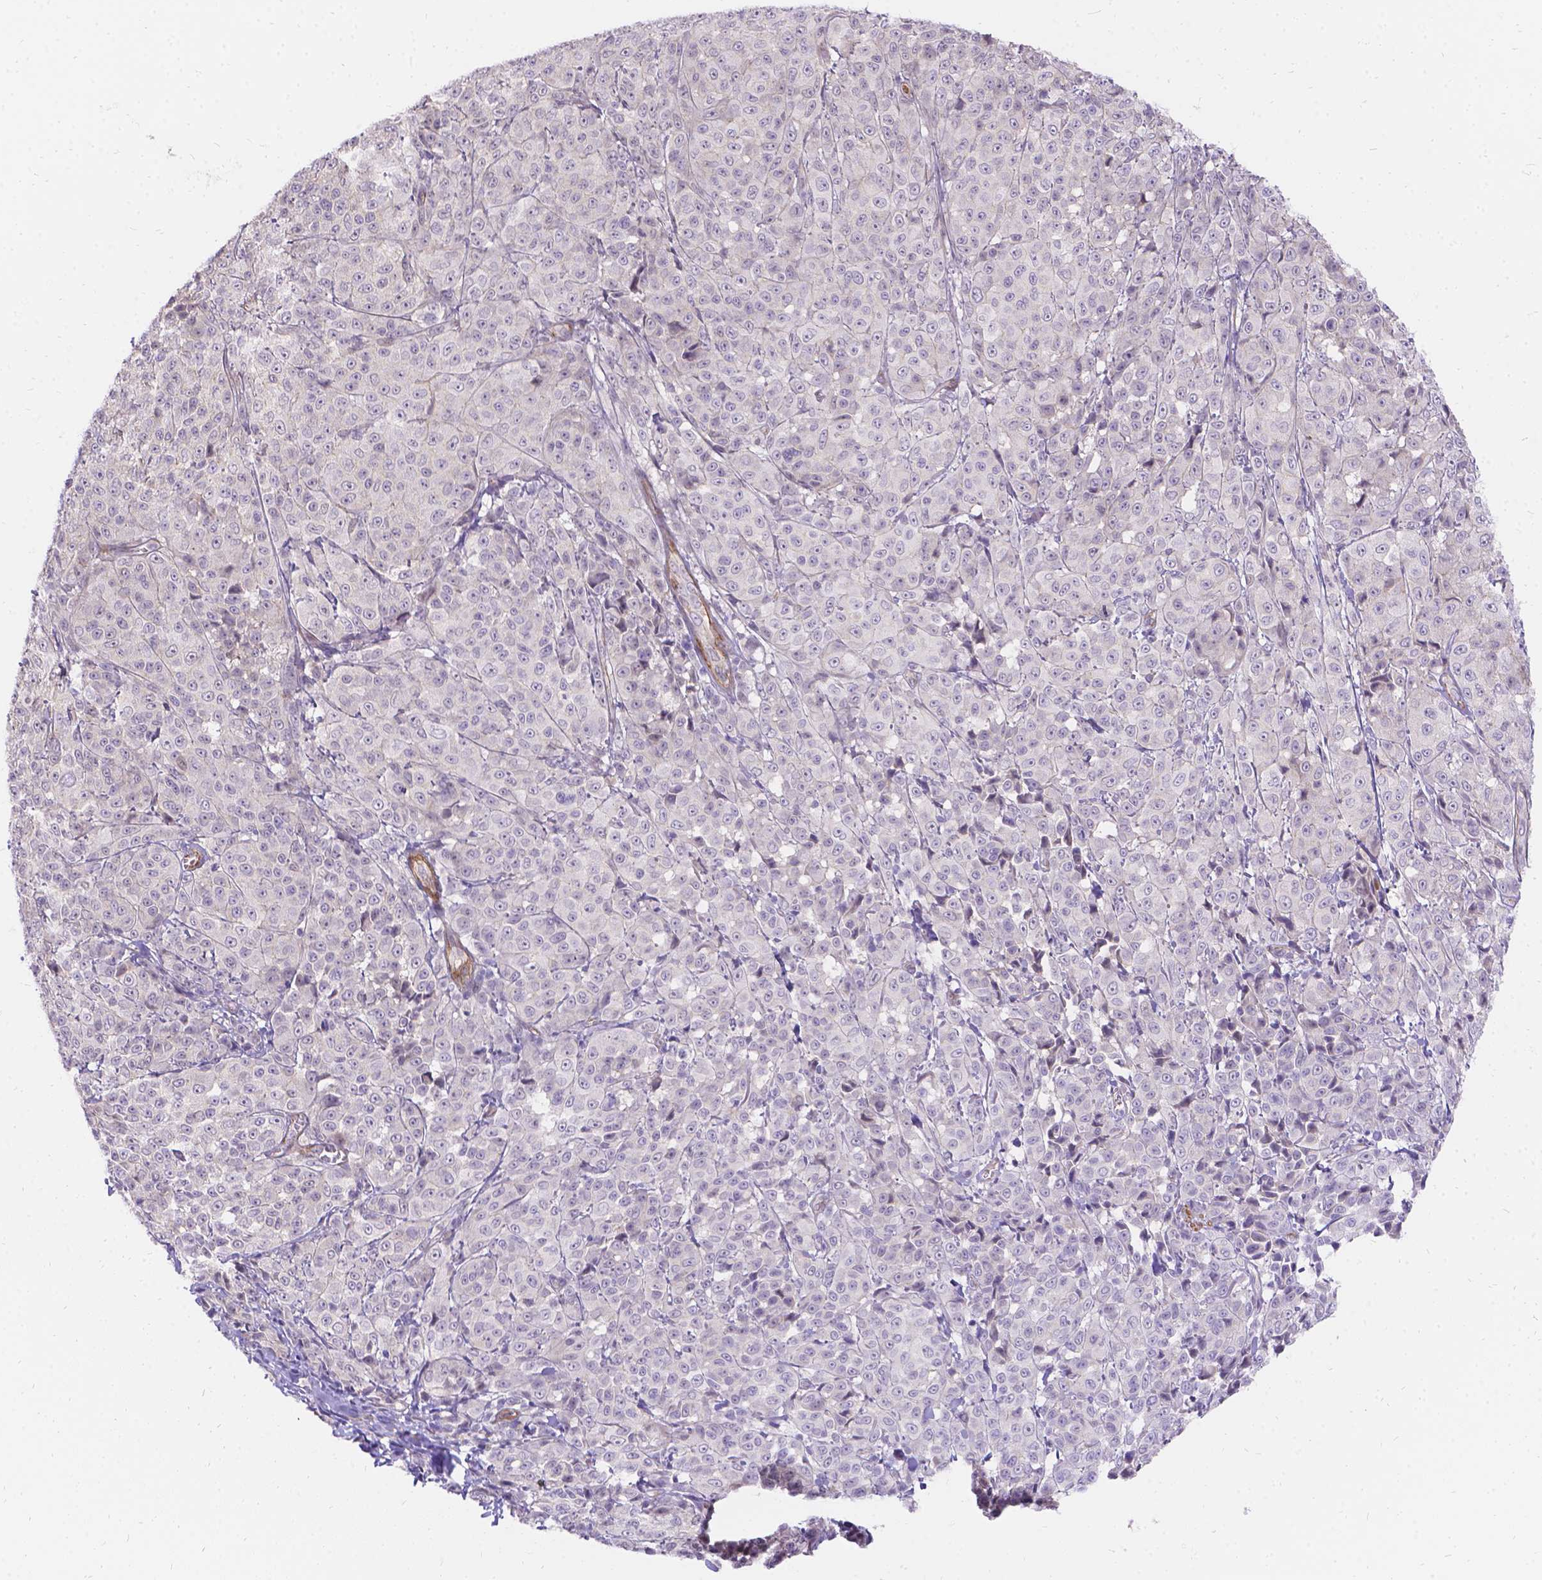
{"staining": {"intensity": "weak", "quantity": "<25%", "location": "cytoplasmic/membranous"}, "tissue": "melanoma", "cell_type": "Tumor cells", "image_type": "cancer", "snomed": [{"axis": "morphology", "description": "Malignant melanoma, NOS"}, {"axis": "topography", "description": "Skin"}], "caption": "An image of malignant melanoma stained for a protein shows no brown staining in tumor cells.", "gene": "PALS1", "patient": {"sex": "male", "age": 89}}